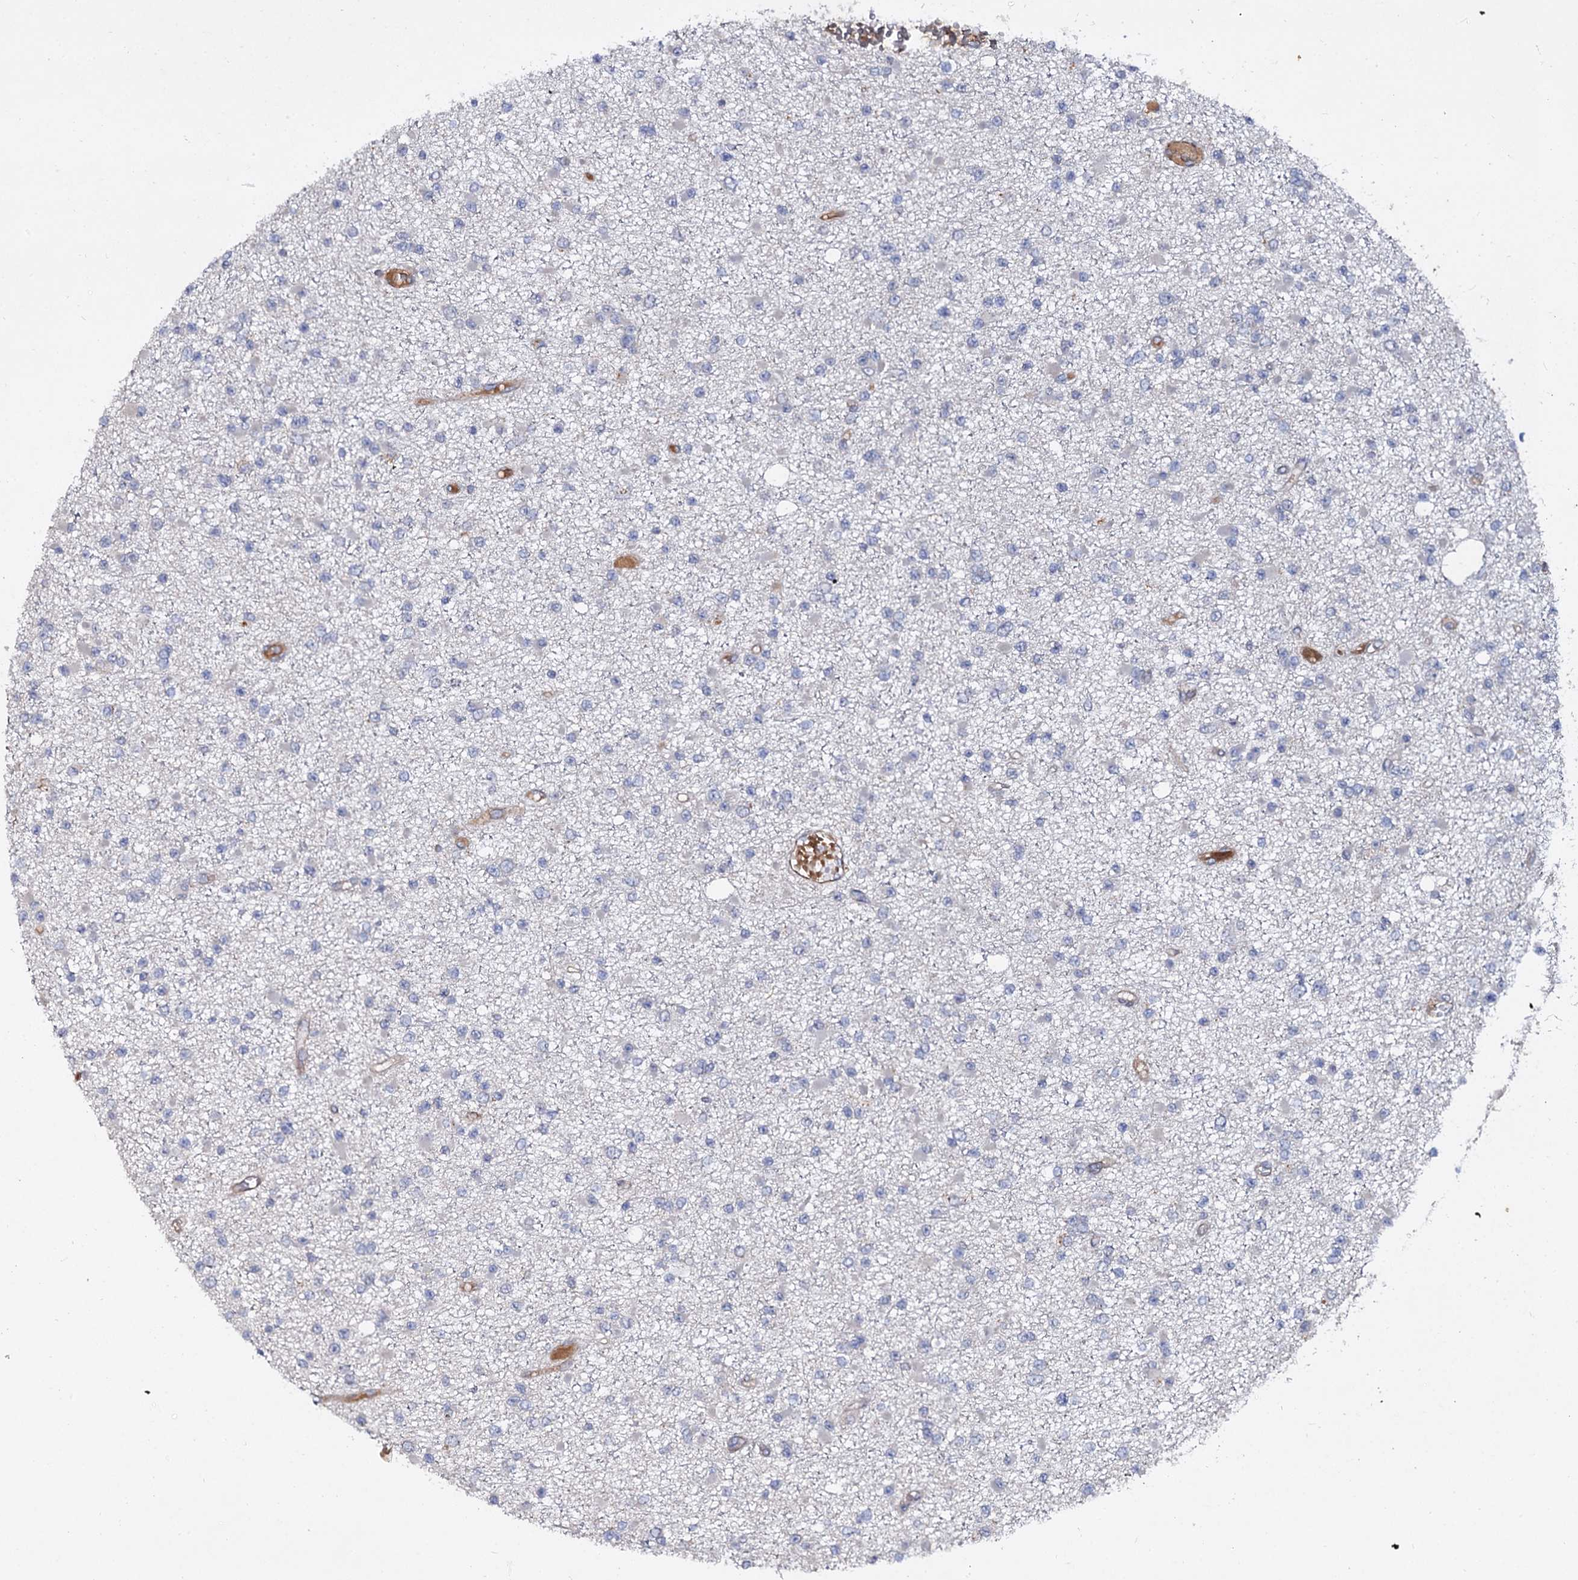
{"staining": {"intensity": "negative", "quantity": "none", "location": "none"}, "tissue": "glioma", "cell_type": "Tumor cells", "image_type": "cancer", "snomed": [{"axis": "morphology", "description": "Glioma, malignant, Low grade"}, {"axis": "topography", "description": "Brain"}], "caption": "Glioma was stained to show a protein in brown. There is no significant positivity in tumor cells.", "gene": "ISM2", "patient": {"sex": "female", "age": 22}}